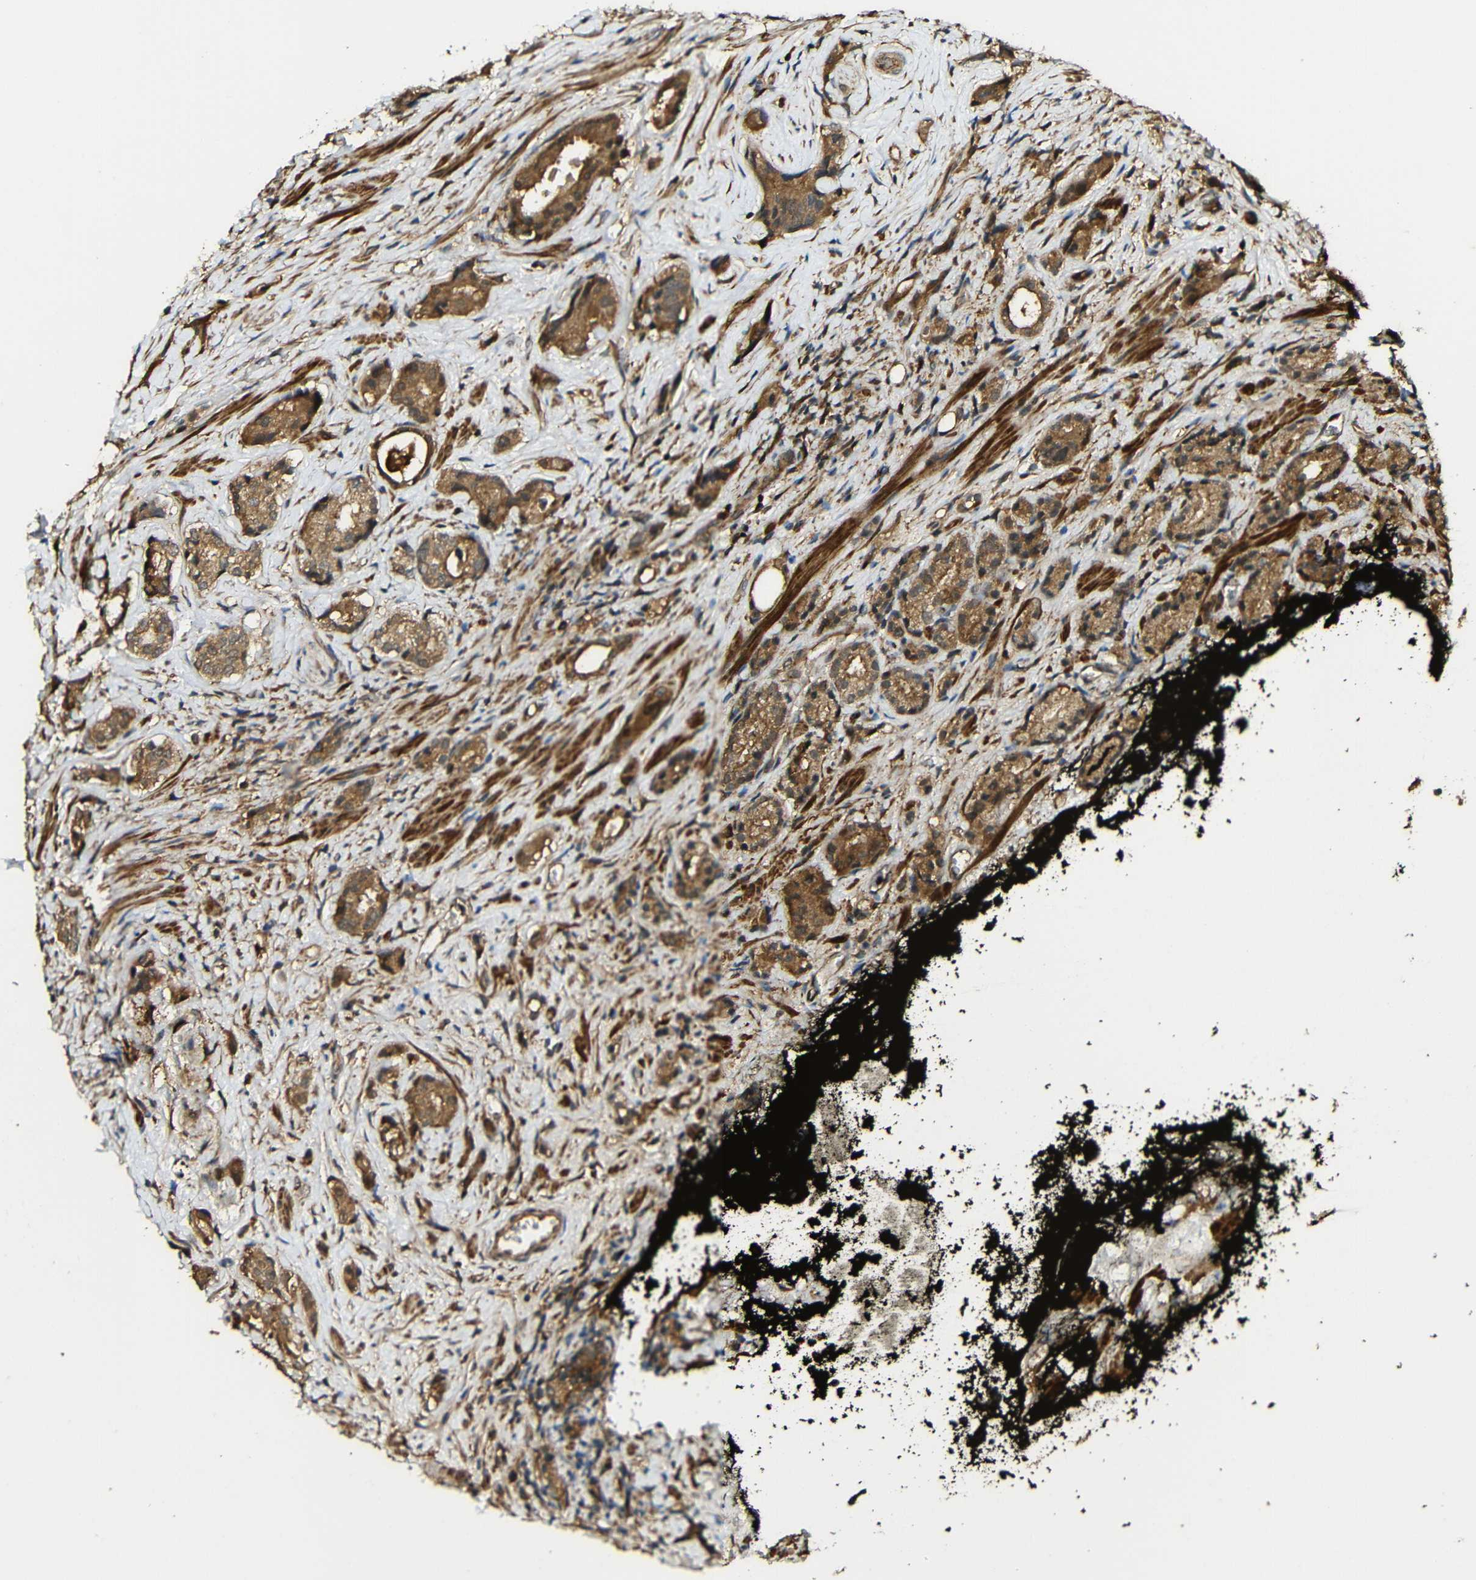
{"staining": {"intensity": "moderate", "quantity": ">75%", "location": "cytoplasmic/membranous"}, "tissue": "prostate cancer", "cell_type": "Tumor cells", "image_type": "cancer", "snomed": [{"axis": "morphology", "description": "Adenocarcinoma, High grade"}, {"axis": "topography", "description": "Prostate"}], "caption": "A brown stain highlights moderate cytoplasmic/membranous expression of a protein in high-grade adenocarcinoma (prostate) tumor cells.", "gene": "CASP8", "patient": {"sex": "male", "age": 71}}